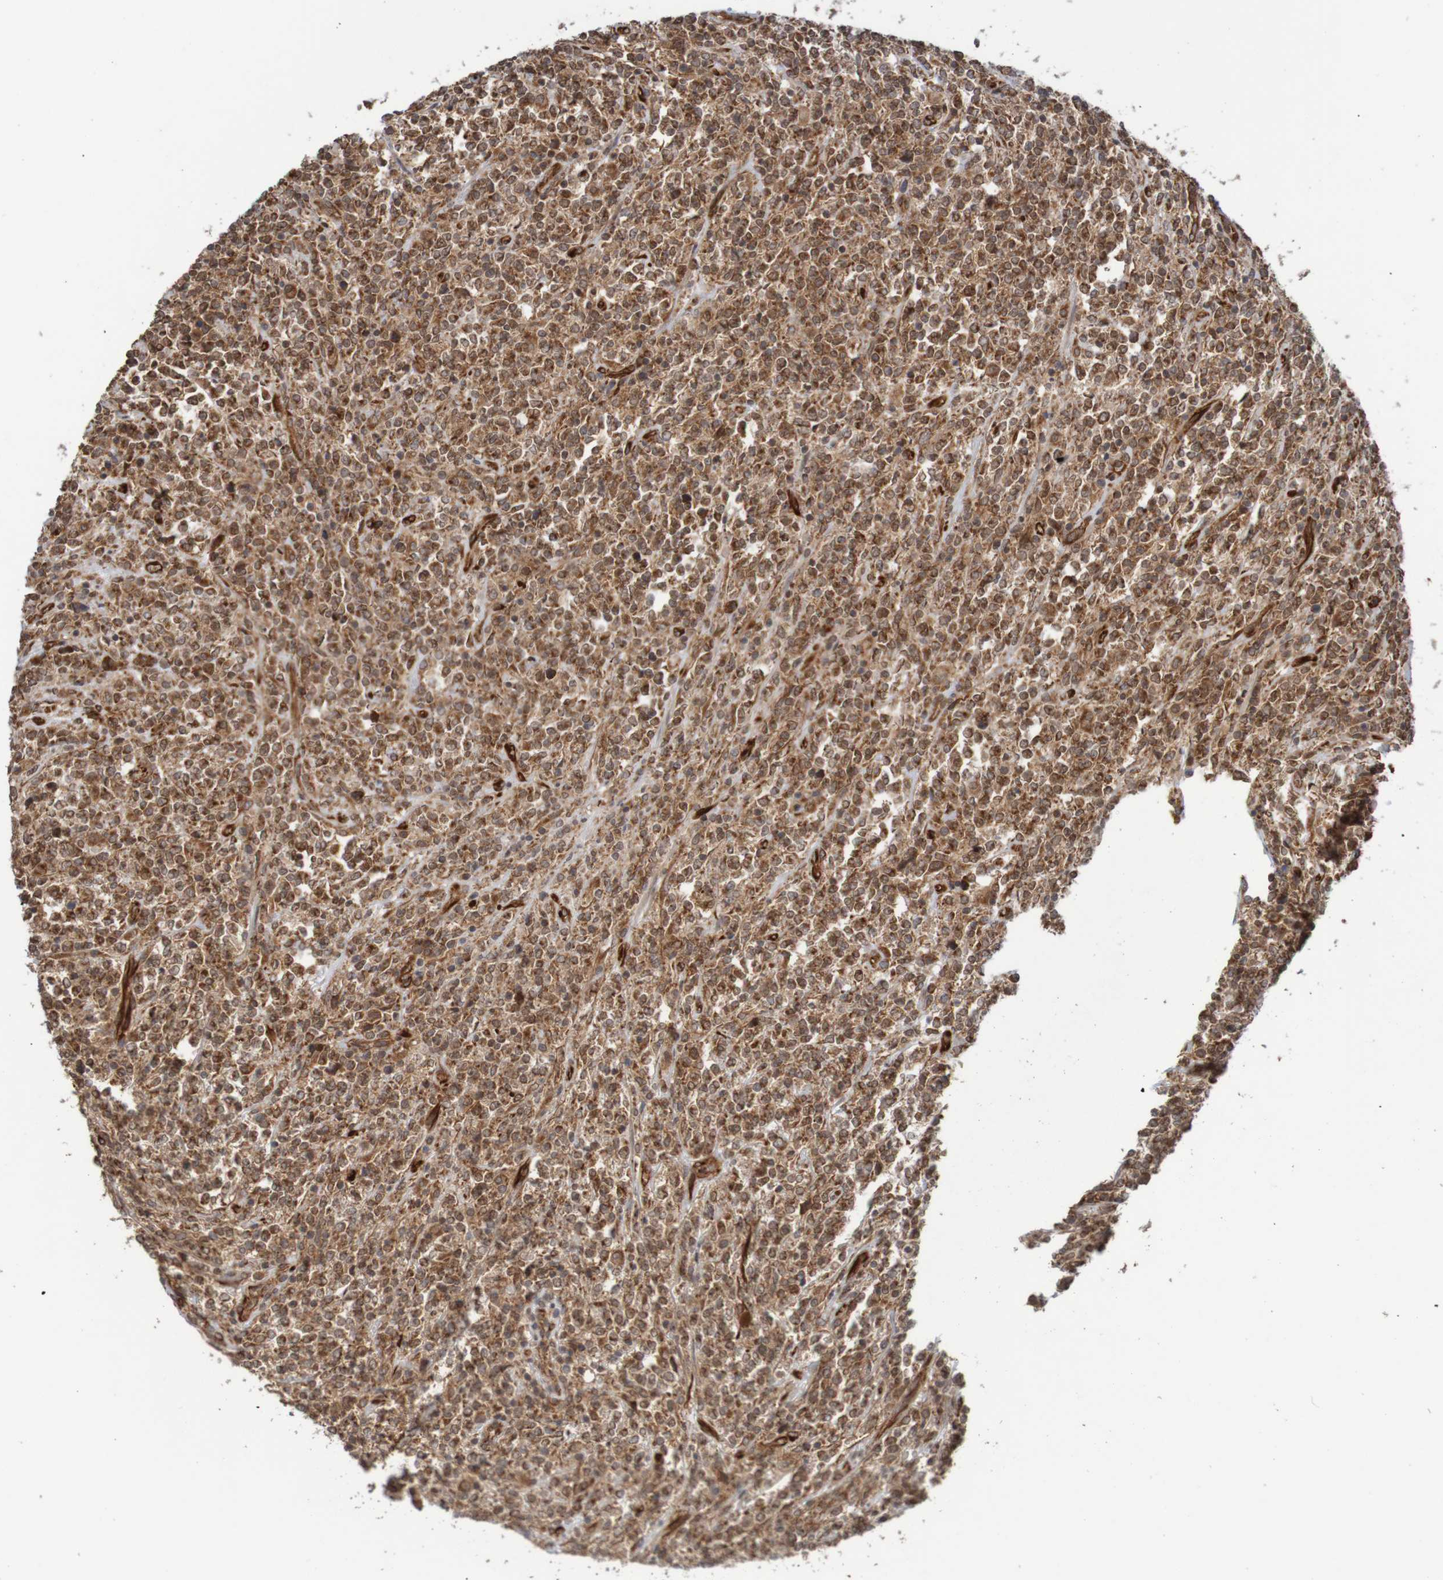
{"staining": {"intensity": "moderate", "quantity": ">75%", "location": "cytoplasmic/membranous"}, "tissue": "lymphoma", "cell_type": "Tumor cells", "image_type": "cancer", "snomed": [{"axis": "morphology", "description": "Malignant lymphoma, non-Hodgkin's type, High grade"}, {"axis": "topography", "description": "Soft tissue"}], "caption": "Immunohistochemical staining of human lymphoma exhibits moderate cytoplasmic/membranous protein staining in about >75% of tumor cells. (brown staining indicates protein expression, while blue staining denotes nuclei).", "gene": "MRPL52", "patient": {"sex": "male", "age": 18}}